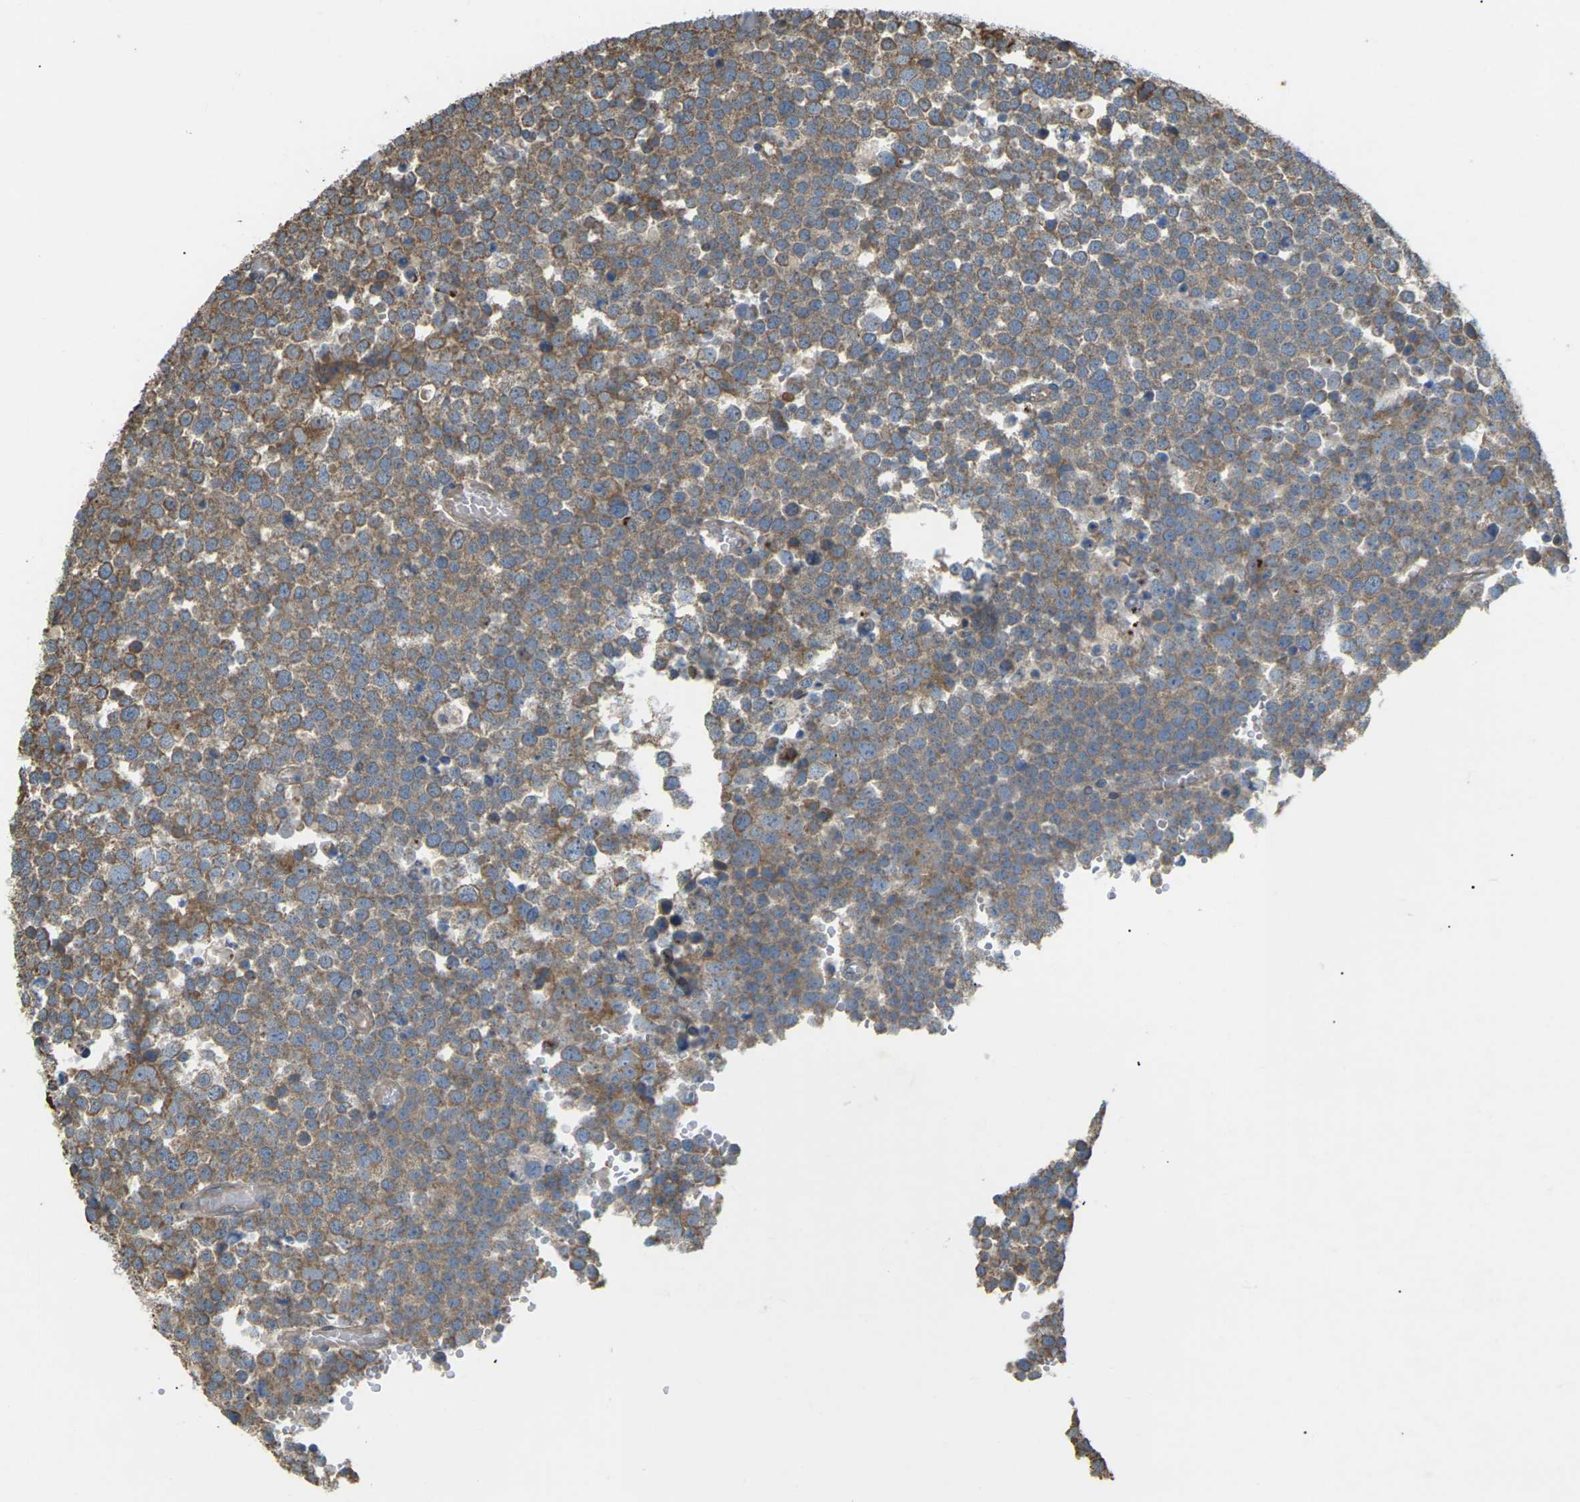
{"staining": {"intensity": "moderate", "quantity": ">75%", "location": "cytoplasmic/membranous"}, "tissue": "testis cancer", "cell_type": "Tumor cells", "image_type": "cancer", "snomed": [{"axis": "morphology", "description": "Seminoma, NOS"}, {"axis": "topography", "description": "Testis"}], "caption": "Human testis cancer (seminoma) stained with a brown dye displays moderate cytoplasmic/membranous positive positivity in about >75% of tumor cells.", "gene": "KSR1", "patient": {"sex": "male", "age": 71}}